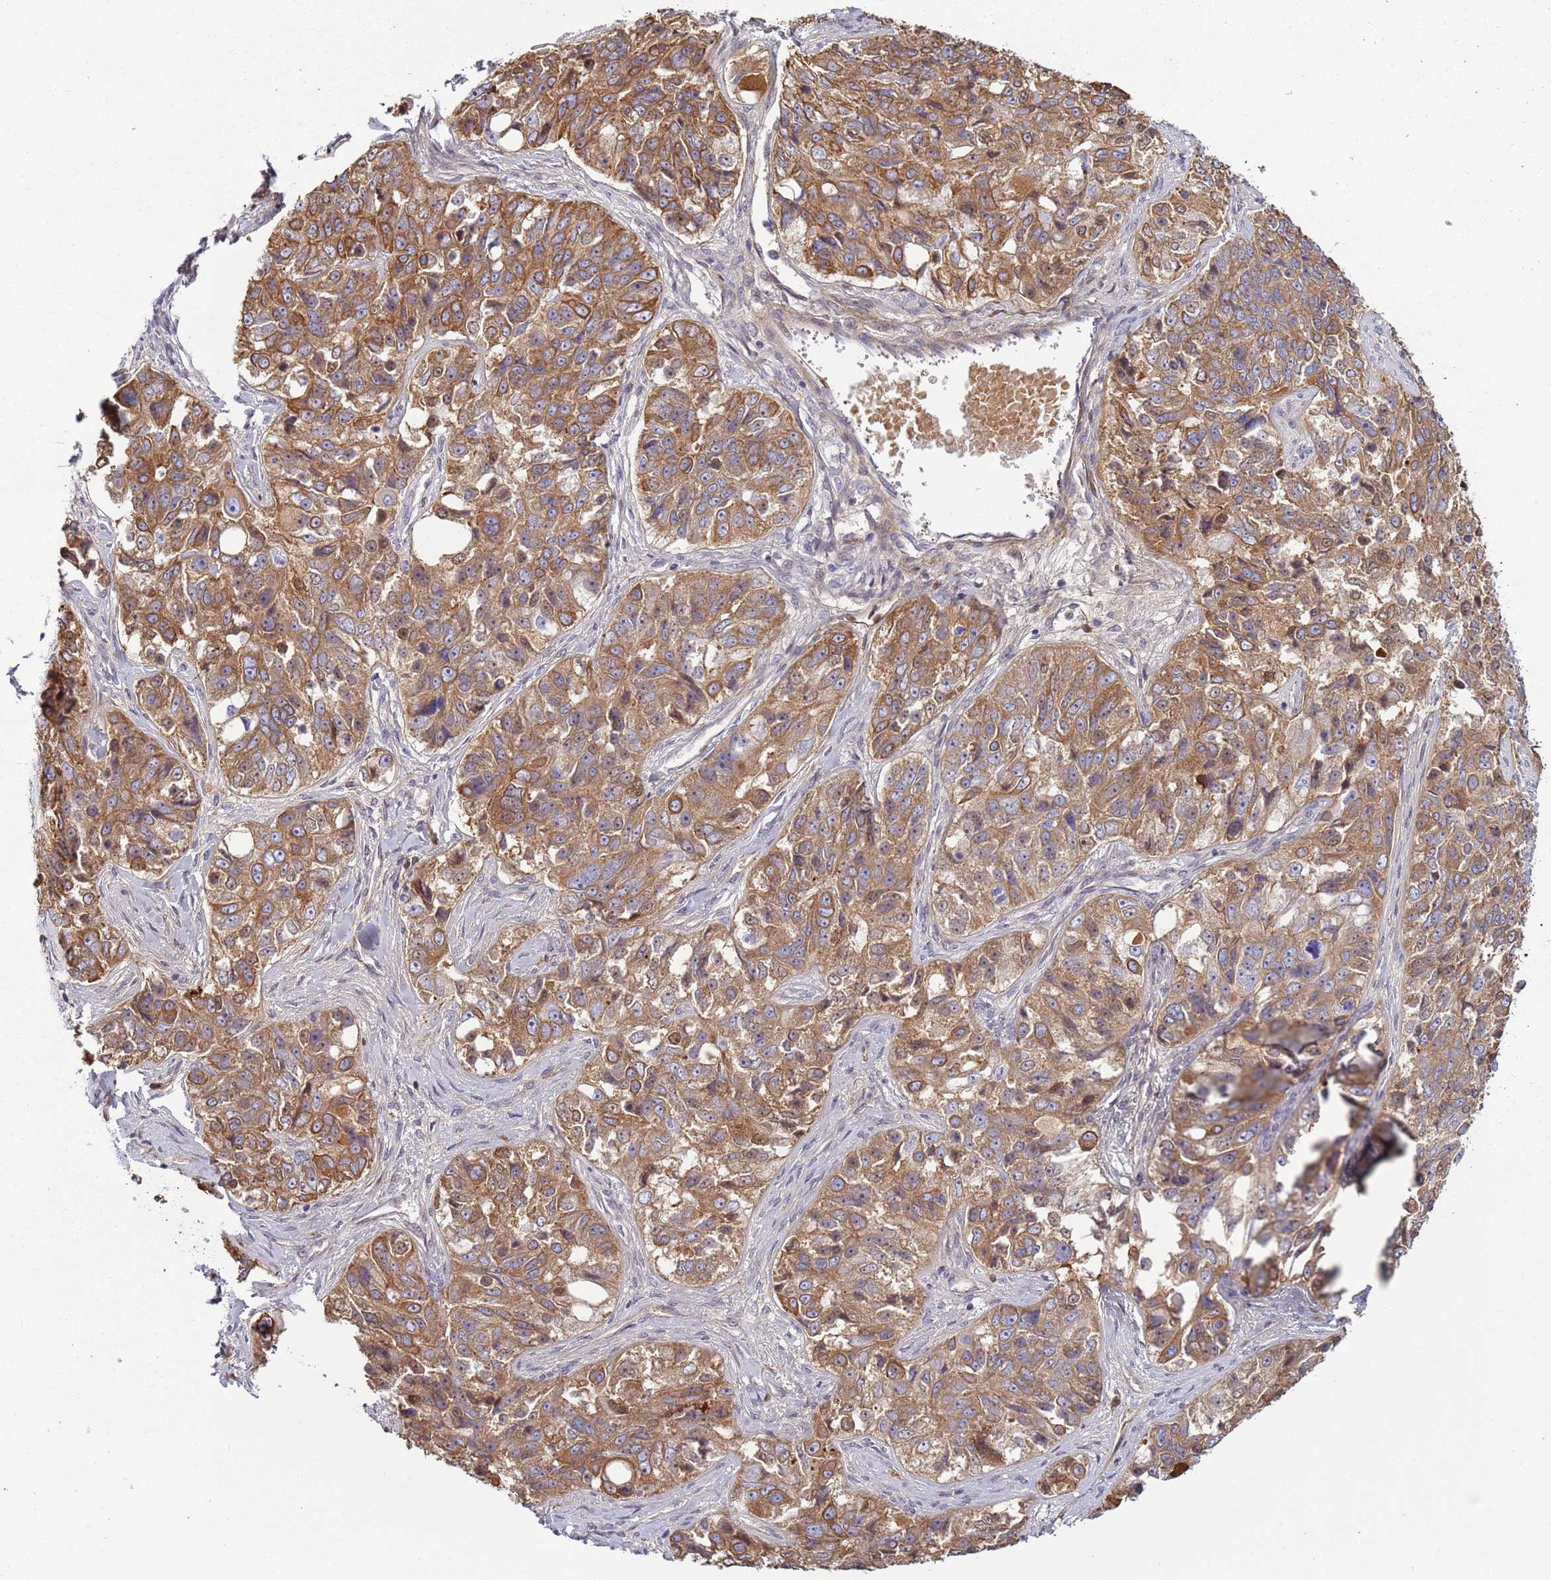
{"staining": {"intensity": "moderate", "quantity": ">75%", "location": "cytoplasmic/membranous"}, "tissue": "ovarian cancer", "cell_type": "Tumor cells", "image_type": "cancer", "snomed": [{"axis": "morphology", "description": "Carcinoma, endometroid"}, {"axis": "topography", "description": "Ovary"}], "caption": "Immunohistochemistry (IHC) staining of ovarian cancer, which exhibits medium levels of moderate cytoplasmic/membranous positivity in about >75% of tumor cells indicating moderate cytoplasmic/membranous protein expression. The staining was performed using DAB (3,3'-diaminobenzidine) (brown) for protein detection and nuclei were counterstained in hematoxylin (blue).", "gene": "NPAP1", "patient": {"sex": "female", "age": 51}}